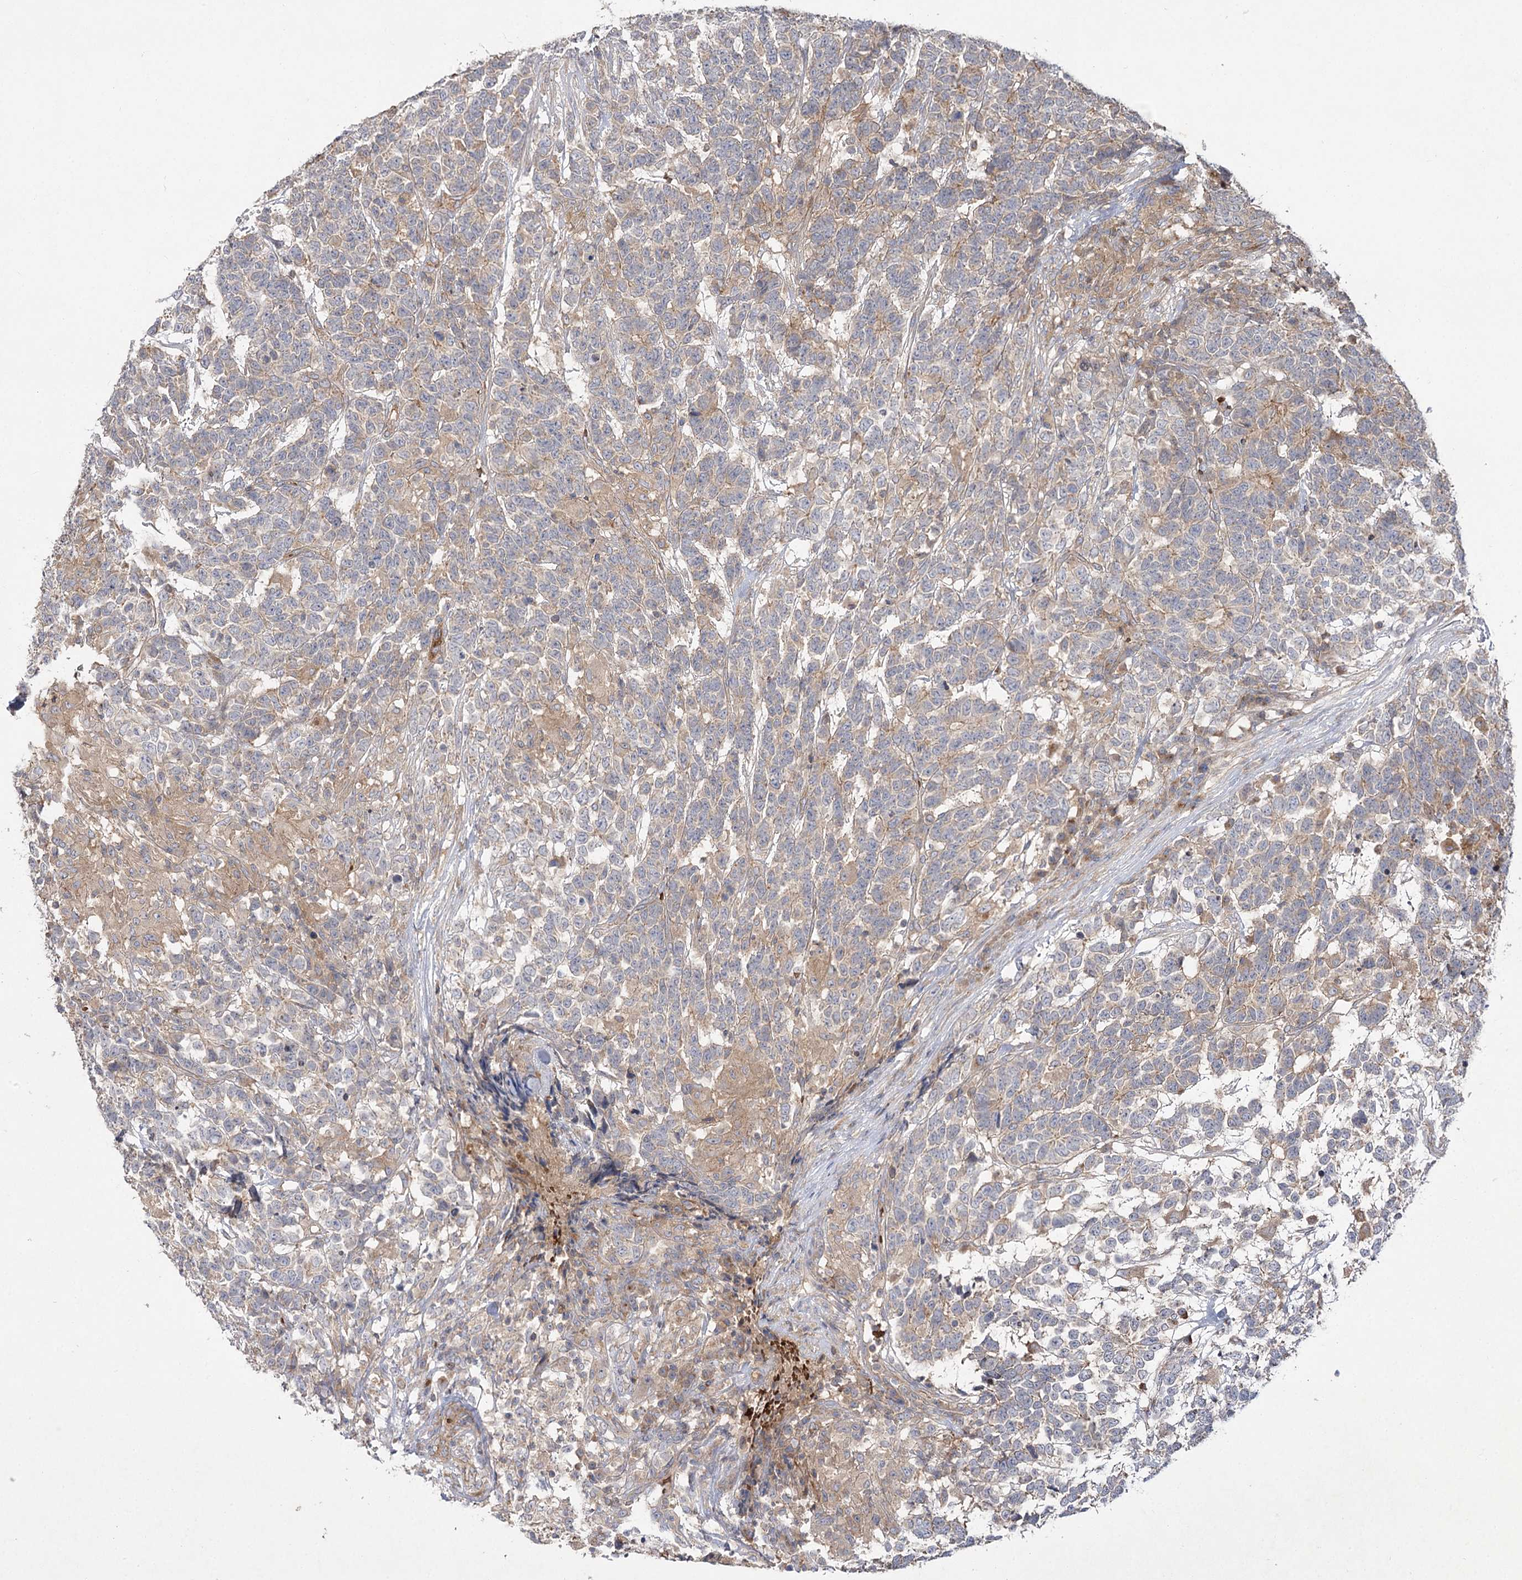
{"staining": {"intensity": "weak", "quantity": "25%-75%", "location": "cytoplasmic/membranous"}, "tissue": "testis cancer", "cell_type": "Tumor cells", "image_type": "cancer", "snomed": [{"axis": "morphology", "description": "Carcinoma, Embryonal, NOS"}, {"axis": "topography", "description": "Testis"}], "caption": "Tumor cells display weak cytoplasmic/membranous staining in approximately 25%-75% of cells in embryonal carcinoma (testis). (IHC, brightfield microscopy, high magnification).", "gene": "KIAA0825", "patient": {"sex": "male", "age": 26}}